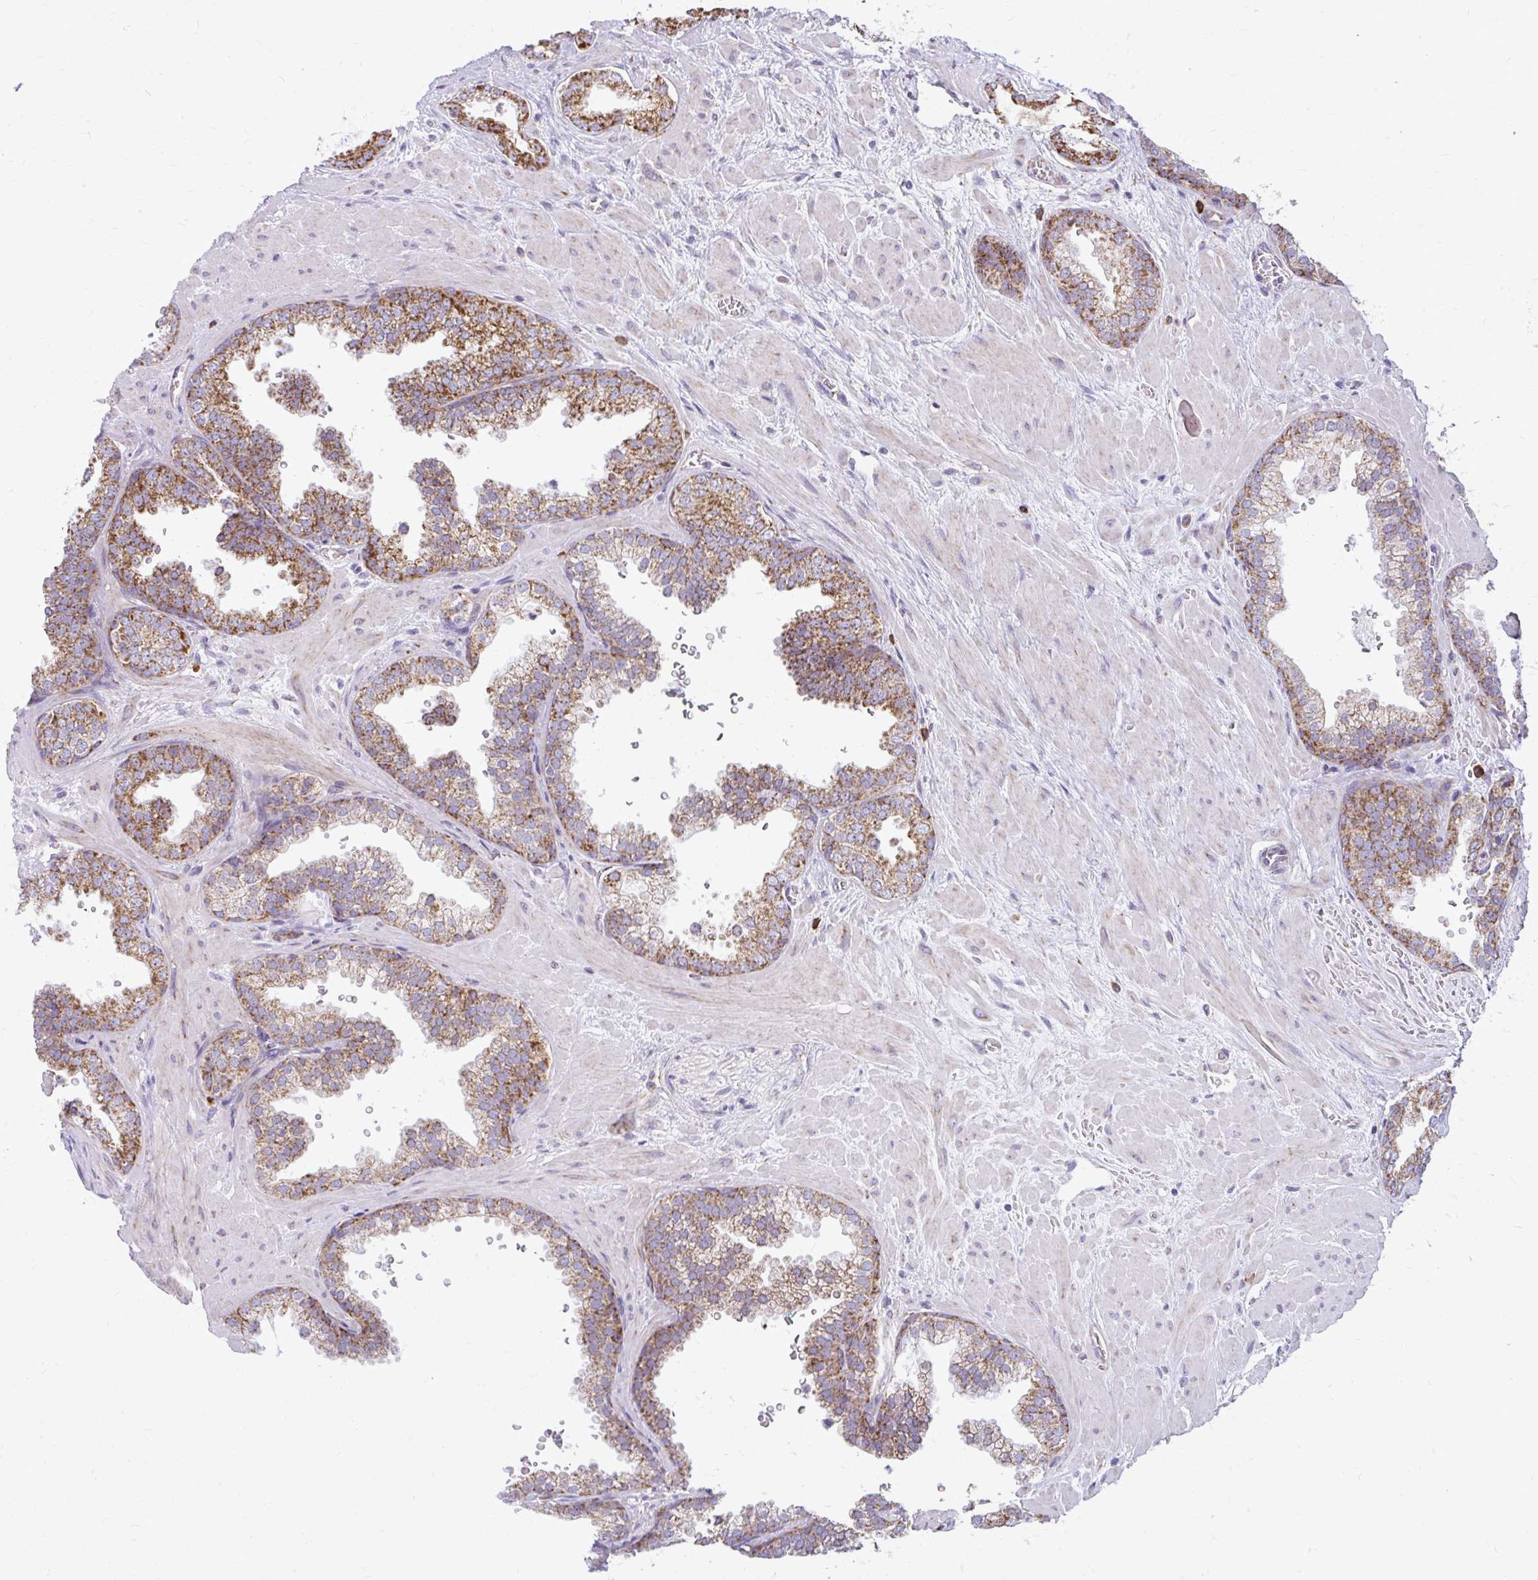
{"staining": {"intensity": "strong", "quantity": ">75%", "location": "cytoplasmic/membranous"}, "tissue": "prostate cancer", "cell_type": "Tumor cells", "image_type": "cancer", "snomed": [{"axis": "morphology", "description": "Adenocarcinoma, High grade"}, {"axis": "topography", "description": "Prostate"}], "caption": "Prostate cancer was stained to show a protein in brown. There is high levels of strong cytoplasmic/membranous expression in about >75% of tumor cells.", "gene": "IFIT1", "patient": {"sex": "male", "age": 58}}